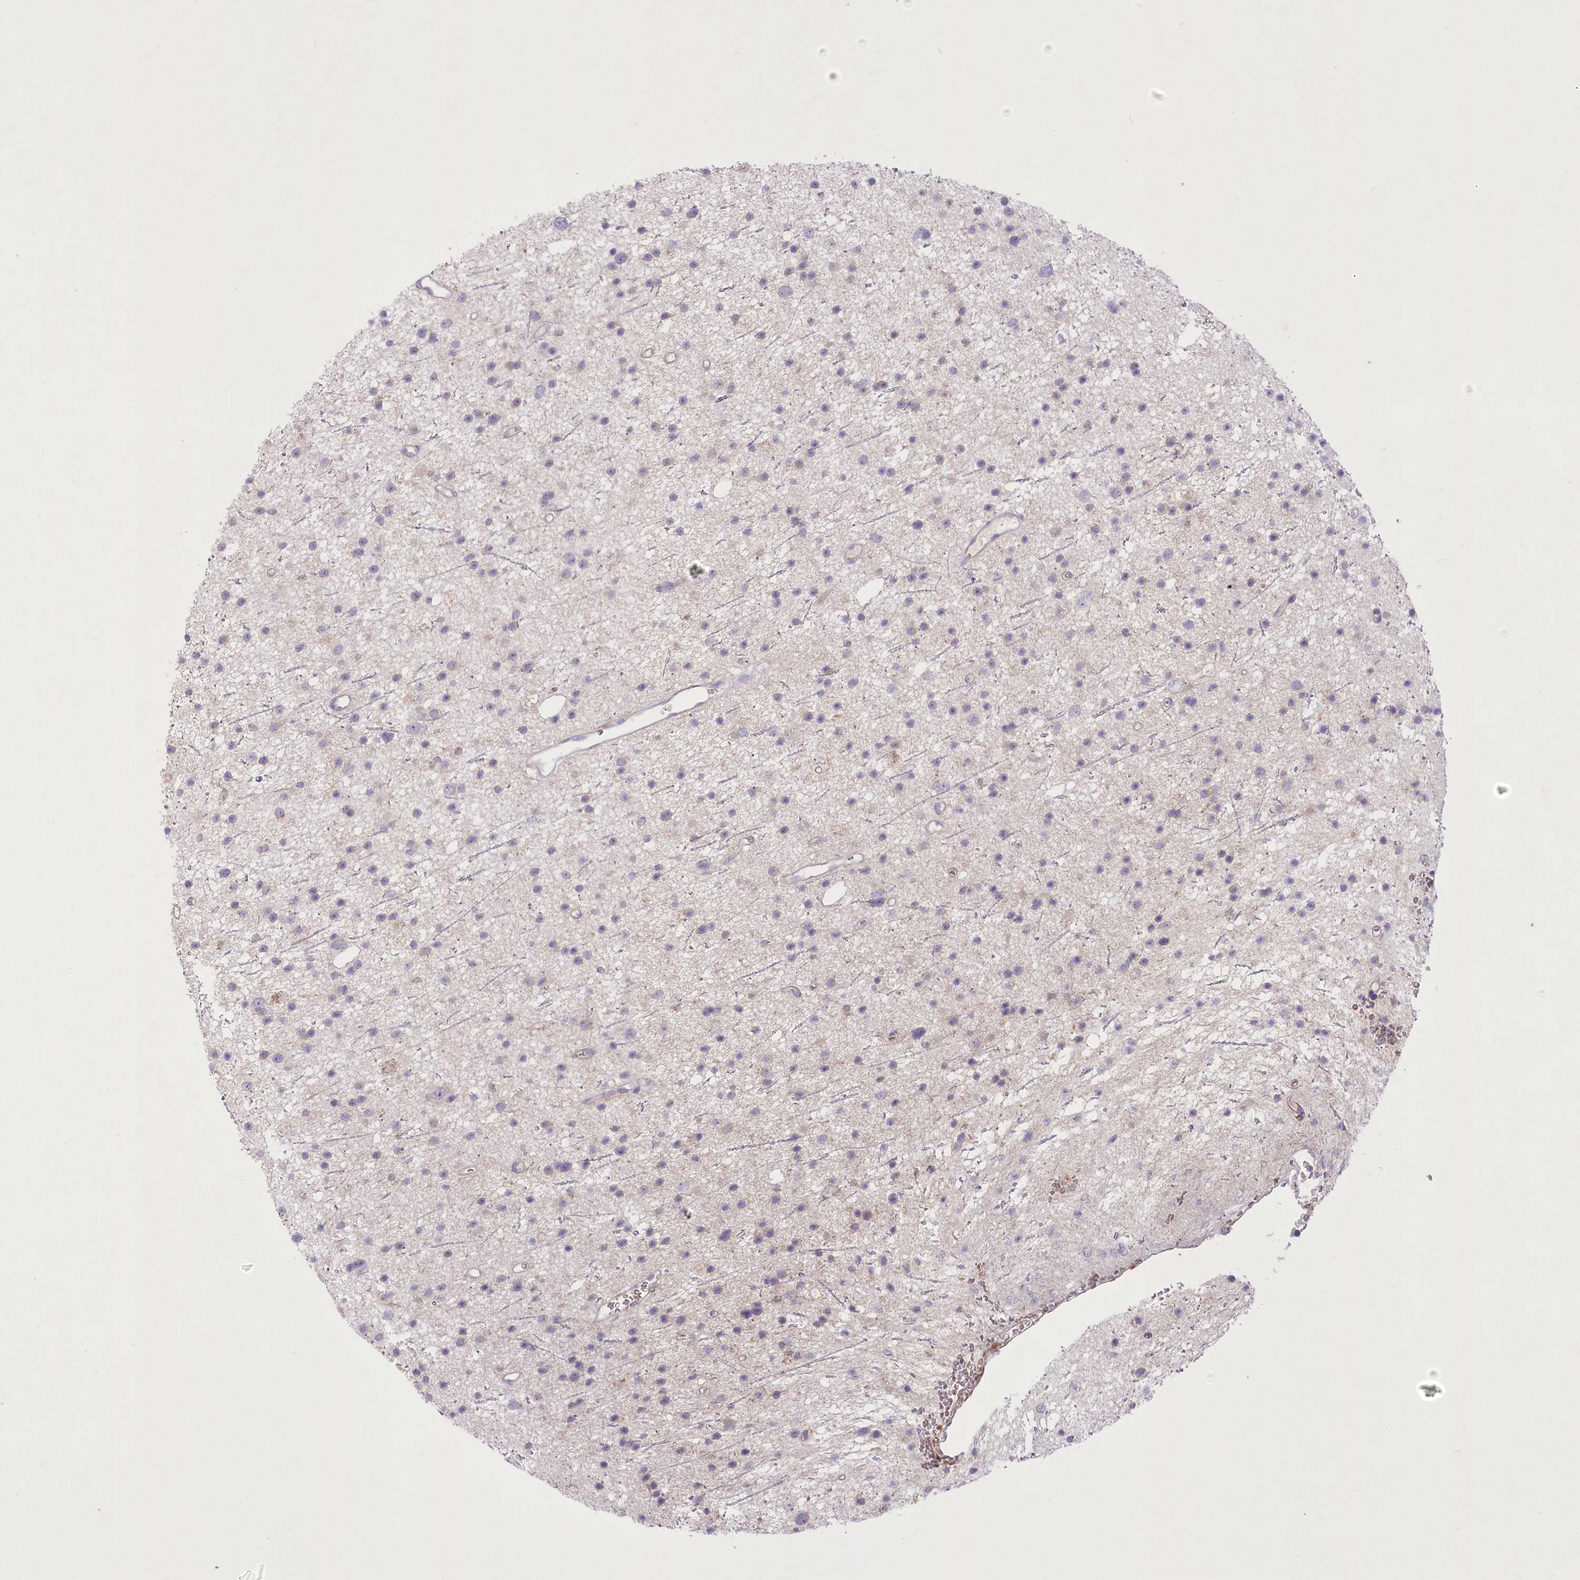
{"staining": {"intensity": "weak", "quantity": "<25%", "location": "cytoplasmic/membranous"}, "tissue": "glioma", "cell_type": "Tumor cells", "image_type": "cancer", "snomed": [{"axis": "morphology", "description": "Glioma, malignant, Low grade"}, {"axis": "topography", "description": "Cerebral cortex"}], "caption": "DAB (3,3'-diaminobenzidine) immunohistochemical staining of malignant glioma (low-grade) displays no significant positivity in tumor cells.", "gene": "PRSS53", "patient": {"sex": "female", "age": 39}}